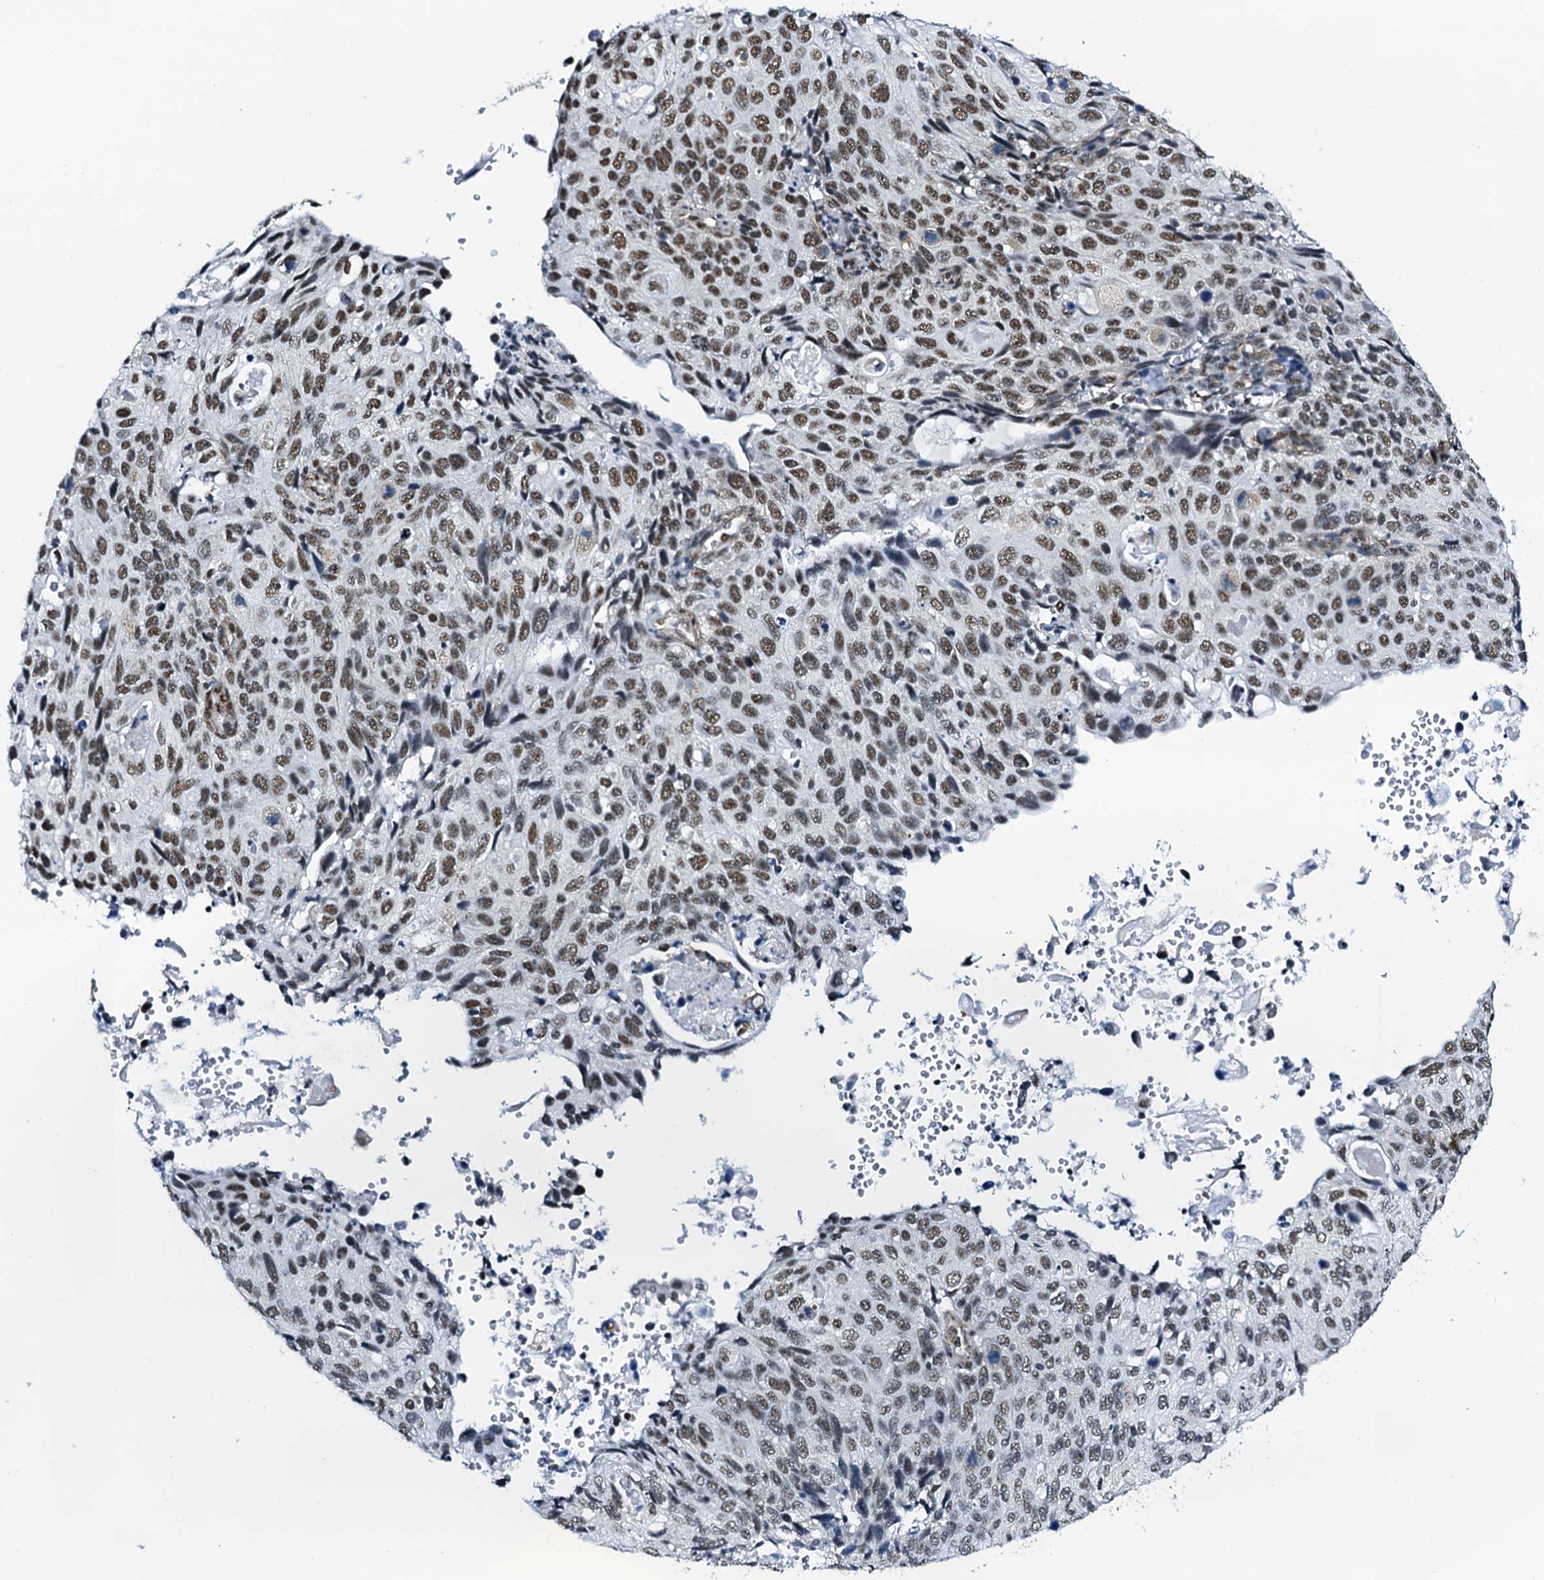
{"staining": {"intensity": "moderate", "quantity": "25%-75%", "location": "nuclear"}, "tissue": "cervical cancer", "cell_type": "Tumor cells", "image_type": "cancer", "snomed": [{"axis": "morphology", "description": "Squamous cell carcinoma, NOS"}, {"axis": "topography", "description": "Cervix"}], "caption": "Brown immunohistochemical staining in human cervical squamous cell carcinoma reveals moderate nuclear staining in about 25%-75% of tumor cells.", "gene": "CWC15", "patient": {"sex": "female", "age": 70}}